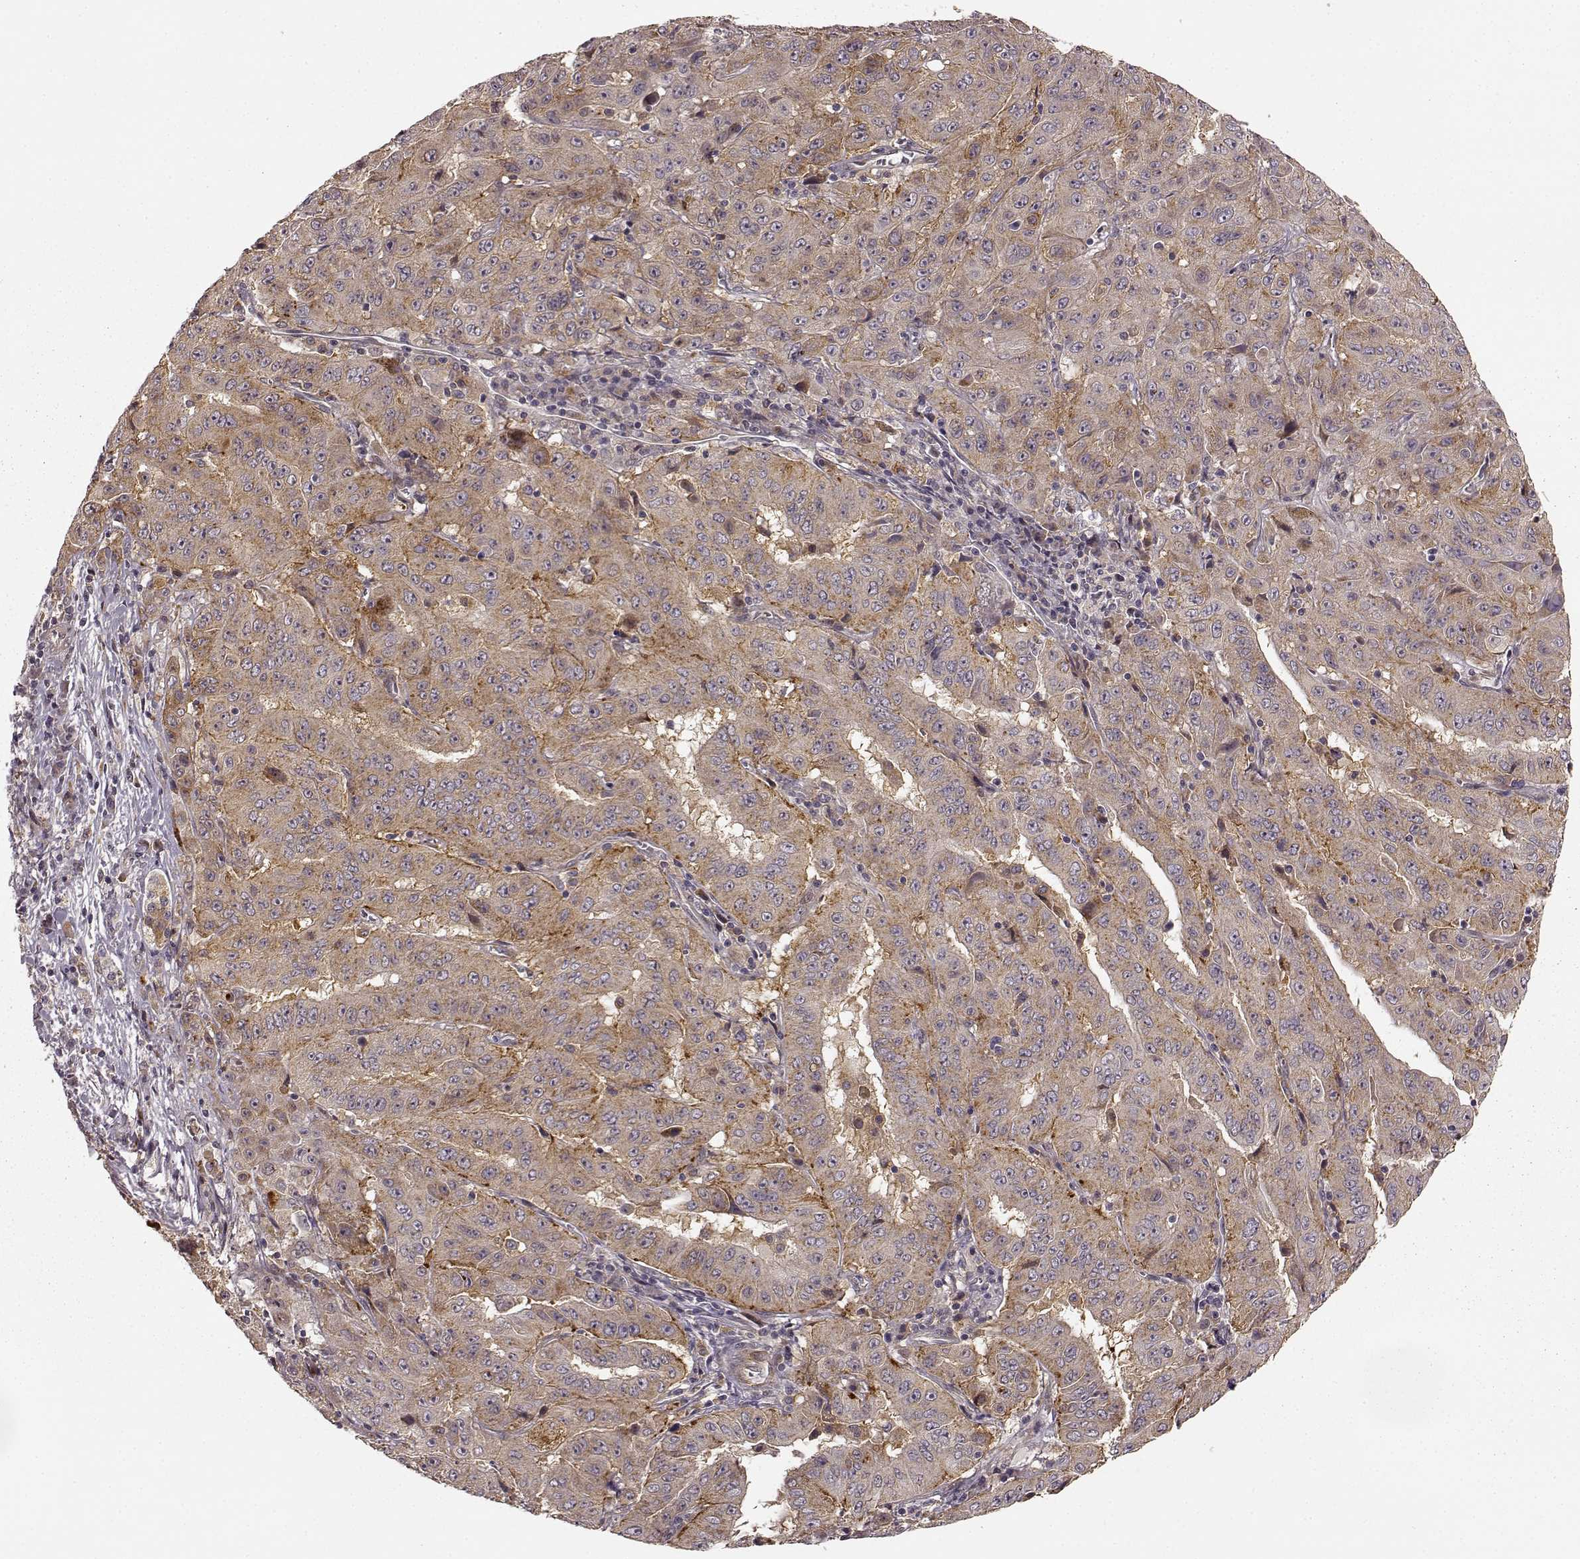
{"staining": {"intensity": "weak", "quantity": ">75%", "location": "cytoplasmic/membranous"}, "tissue": "pancreatic cancer", "cell_type": "Tumor cells", "image_type": "cancer", "snomed": [{"axis": "morphology", "description": "Adenocarcinoma, NOS"}, {"axis": "topography", "description": "Pancreas"}], "caption": "High-magnification brightfield microscopy of pancreatic cancer (adenocarcinoma) stained with DAB (brown) and counterstained with hematoxylin (blue). tumor cells exhibit weak cytoplasmic/membranous staining is identified in about>75% of cells. Using DAB (brown) and hematoxylin (blue) stains, captured at high magnification using brightfield microscopy.", "gene": "SLC12A9", "patient": {"sex": "male", "age": 63}}